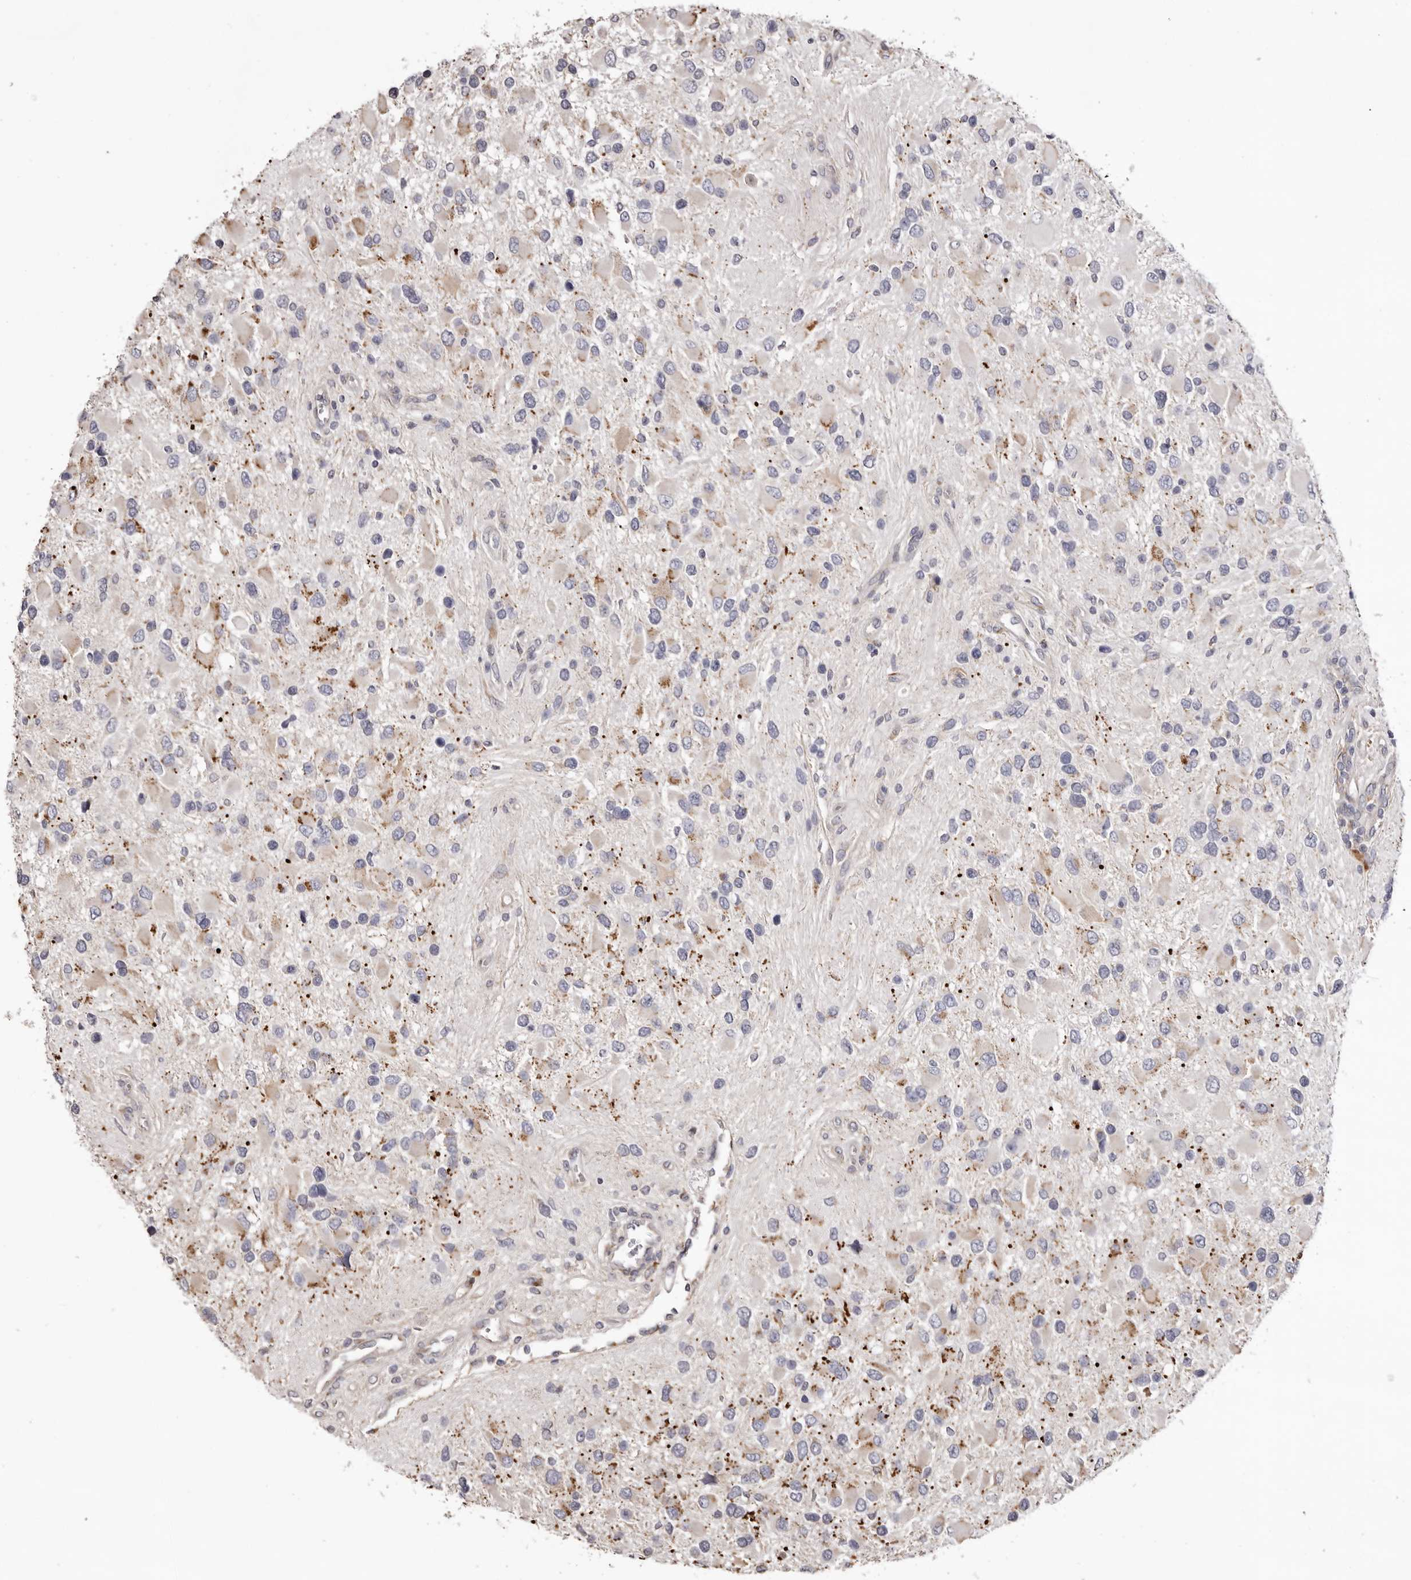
{"staining": {"intensity": "weak", "quantity": "<25%", "location": "cytoplasmic/membranous"}, "tissue": "glioma", "cell_type": "Tumor cells", "image_type": "cancer", "snomed": [{"axis": "morphology", "description": "Glioma, malignant, High grade"}, {"axis": "topography", "description": "Brain"}], "caption": "Glioma stained for a protein using immunohistochemistry (IHC) shows no staining tumor cells.", "gene": "PIGX", "patient": {"sex": "male", "age": 53}}